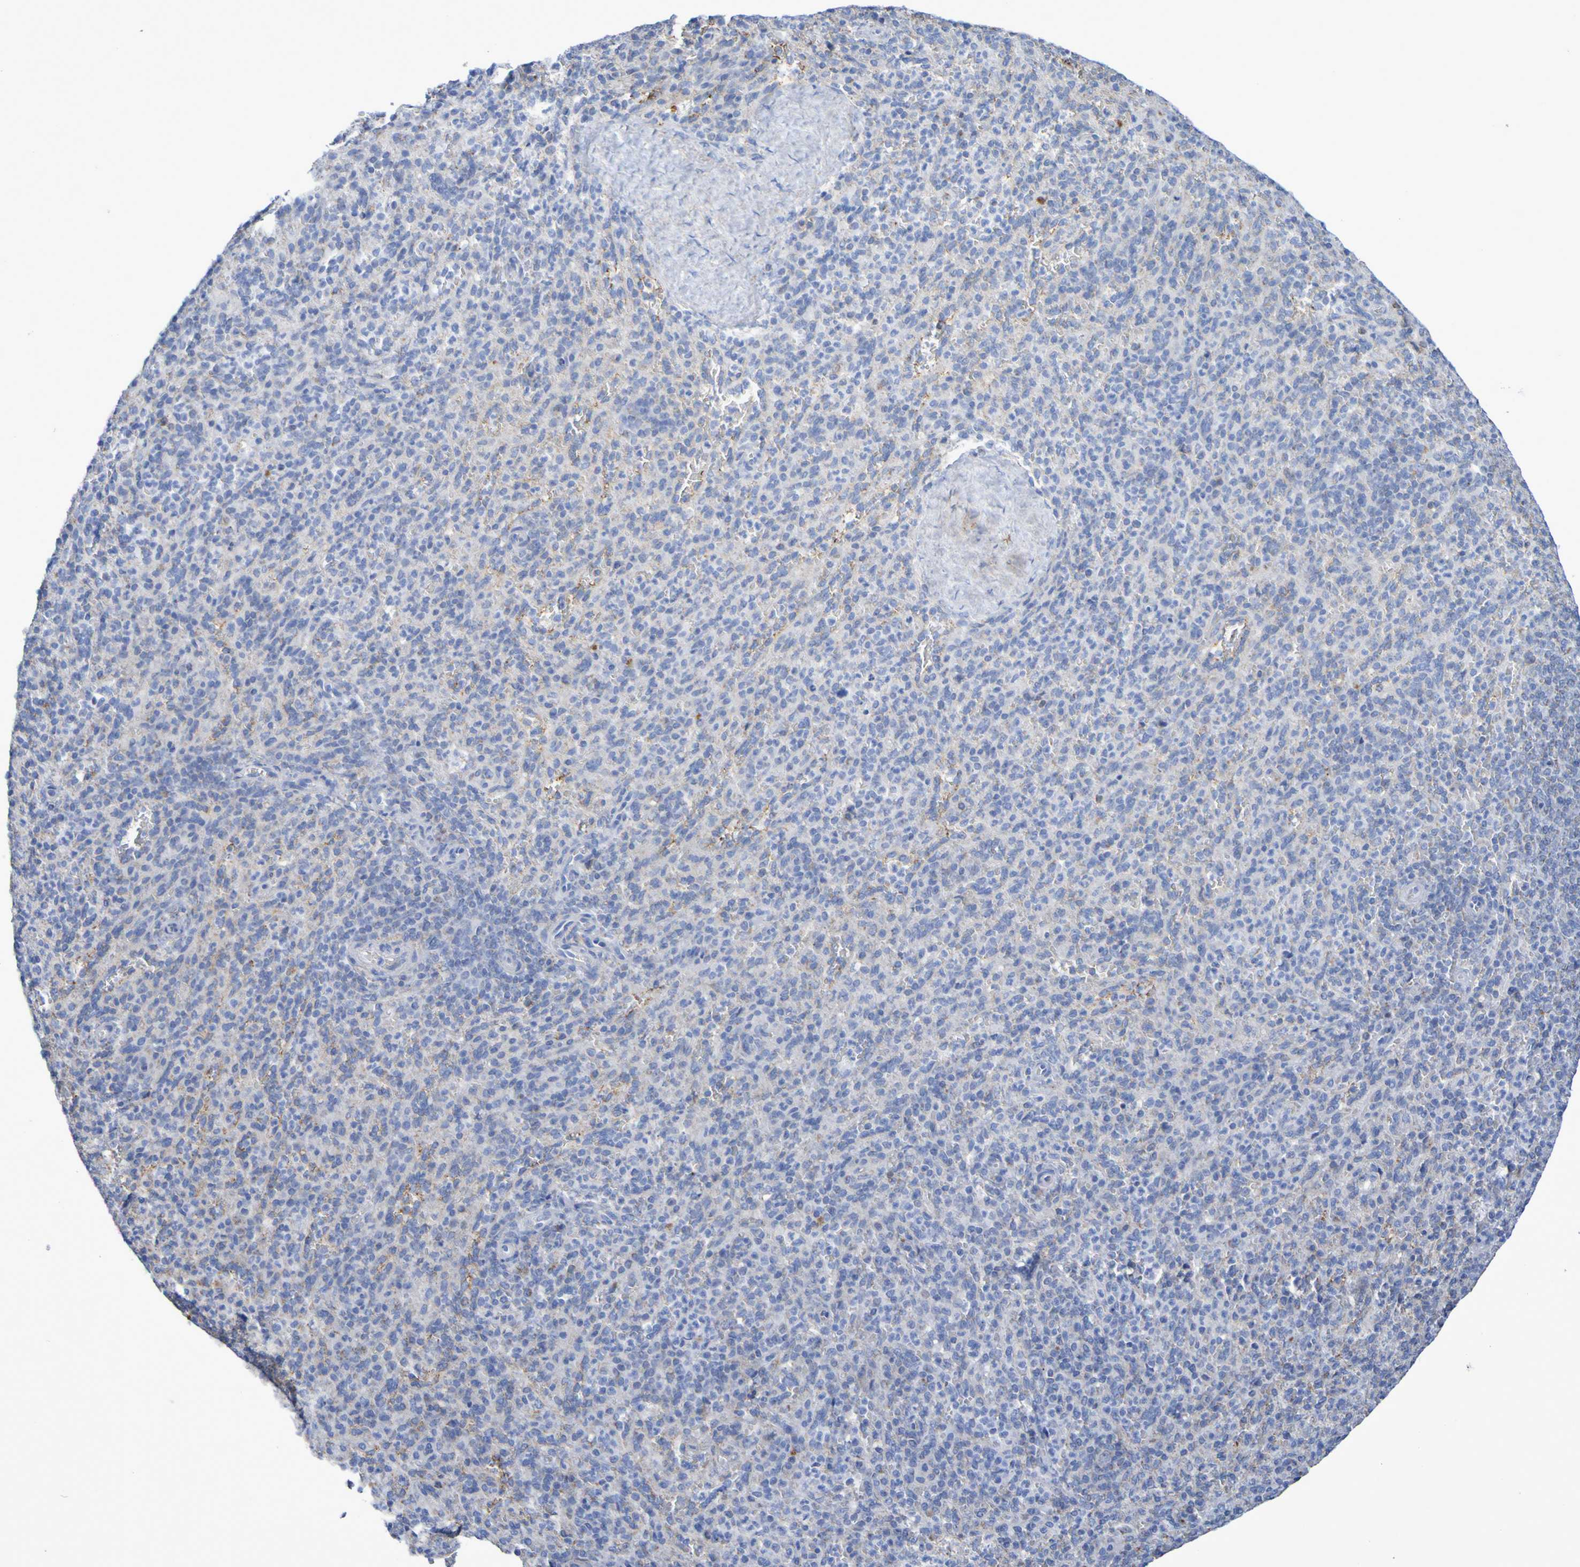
{"staining": {"intensity": "weak", "quantity": "<25%", "location": "cytoplasmic/membranous"}, "tissue": "spleen", "cell_type": "Cells in red pulp", "image_type": "normal", "snomed": [{"axis": "morphology", "description": "Normal tissue, NOS"}, {"axis": "topography", "description": "Spleen"}], "caption": "A high-resolution histopathology image shows immunohistochemistry (IHC) staining of normal spleen, which exhibits no significant positivity in cells in red pulp. (Brightfield microscopy of DAB (3,3'-diaminobenzidine) immunohistochemistry at high magnification).", "gene": "CNTN2", "patient": {"sex": "male", "age": 36}}